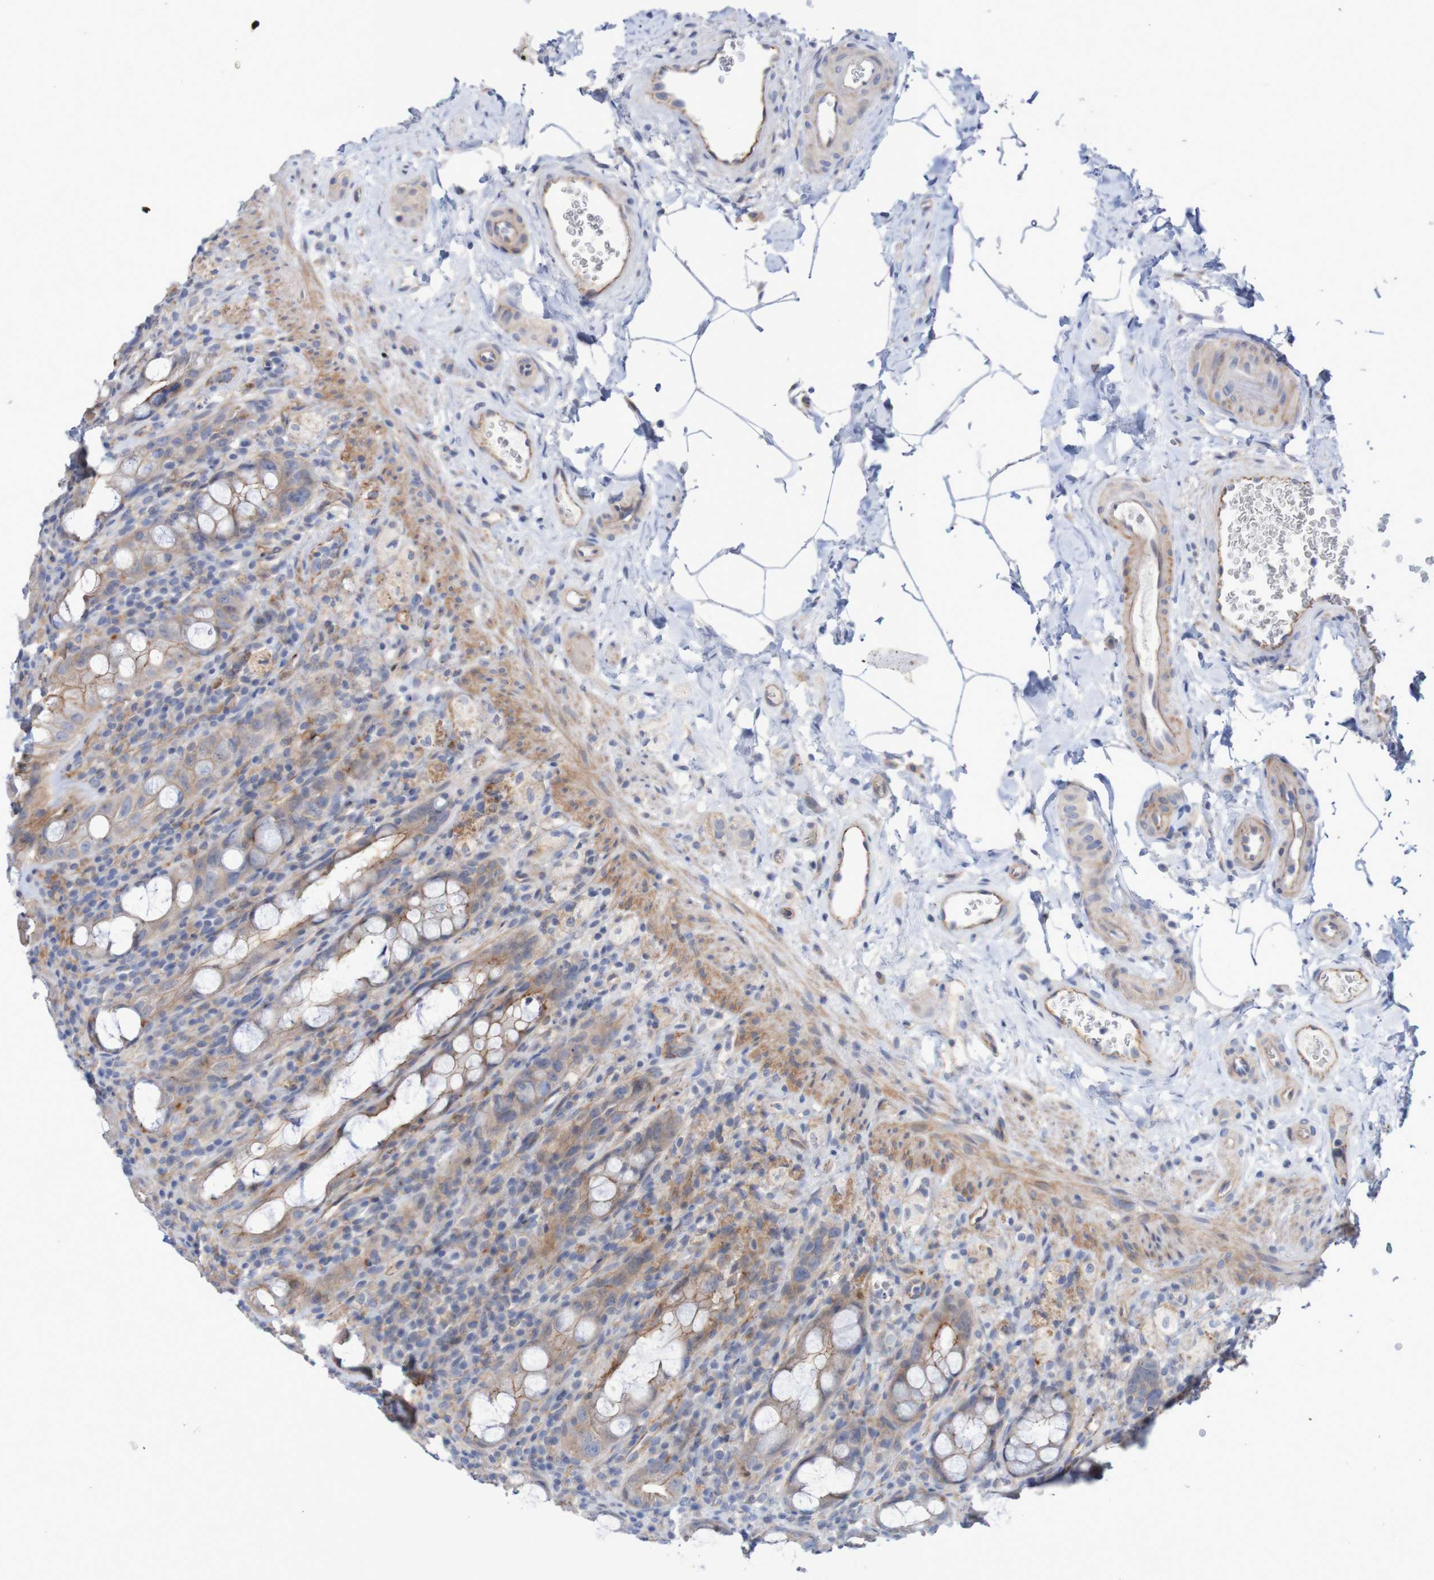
{"staining": {"intensity": "moderate", "quantity": ">75%", "location": "cytoplasmic/membranous"}, "tissue": "rectum", "cell_type": "Glandular cells", "image_type": "normal", "snomed": [{"axis": "morphology", "description": "Normal tissue, NOS"}, {"axis": "topography", "description": "Rectum"}], "caption": "Benign rectum demonstrates moderate cytoplasmic/membranous staining in about >75% of glandular cells (brown staining indicates protein expression, while blue staining denotes nuclei)..", "gene": "NECTIN2", "patient": {"sex": "male", "age": 44}}